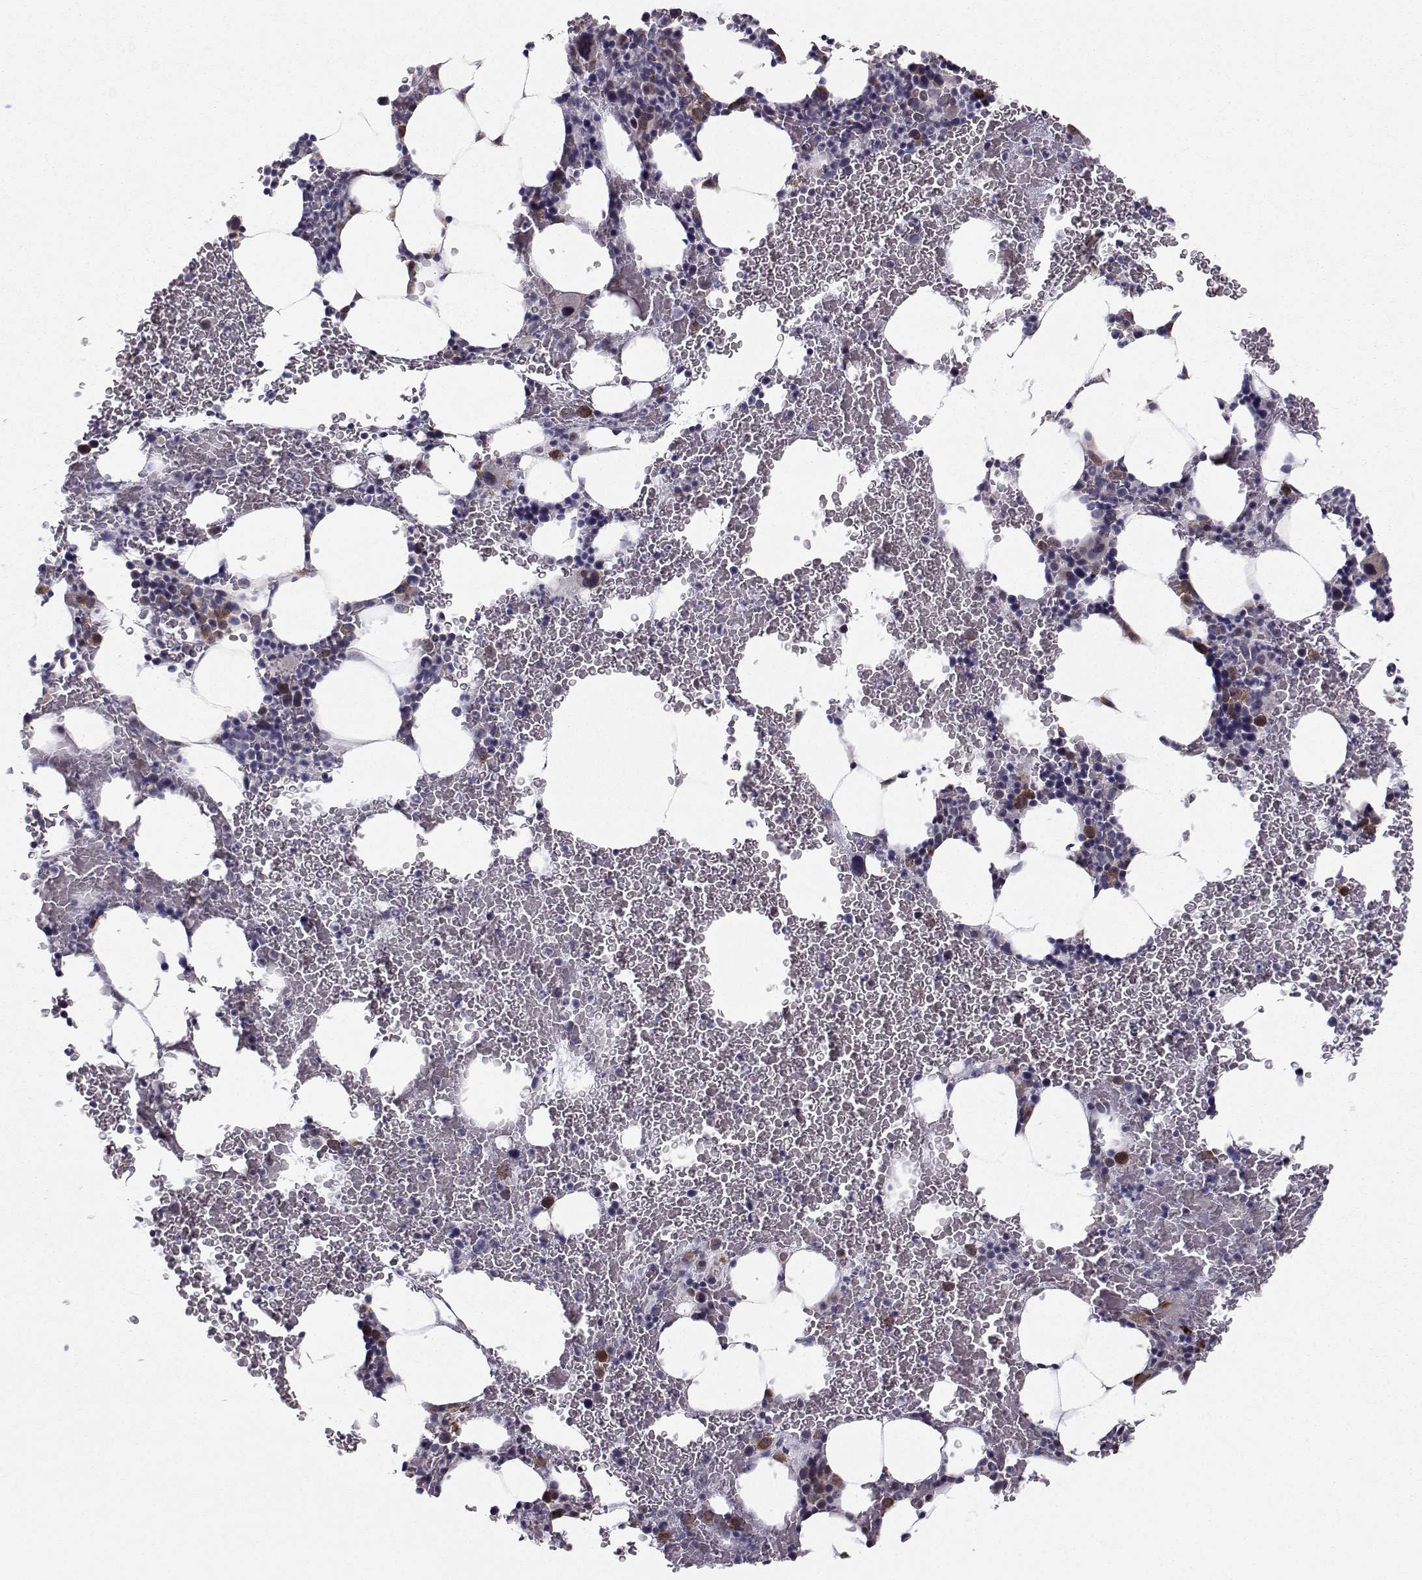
{"staining": {"intensity": "moderate", "quantity": "<25%", "location": "cytoplasmic/membranous"}, "tissue": "bone marrow", "cell_type": "Hematopoietic cells", "image_type": "normal", "snomed": [{"axis": "morphology", "description": "Normal tissue, NOS"}, {"axis": "topography", "description": "Bone marrow"}], "caption": "Immunohistochemical staining of unremarkable human bone marrow shows low levels of moderate cytoplasmic/membranous positivity in about <25% of hematopoietic cells.", "gene": "HSP90AB1", "patient": {"sex": "male", "age": 64}}